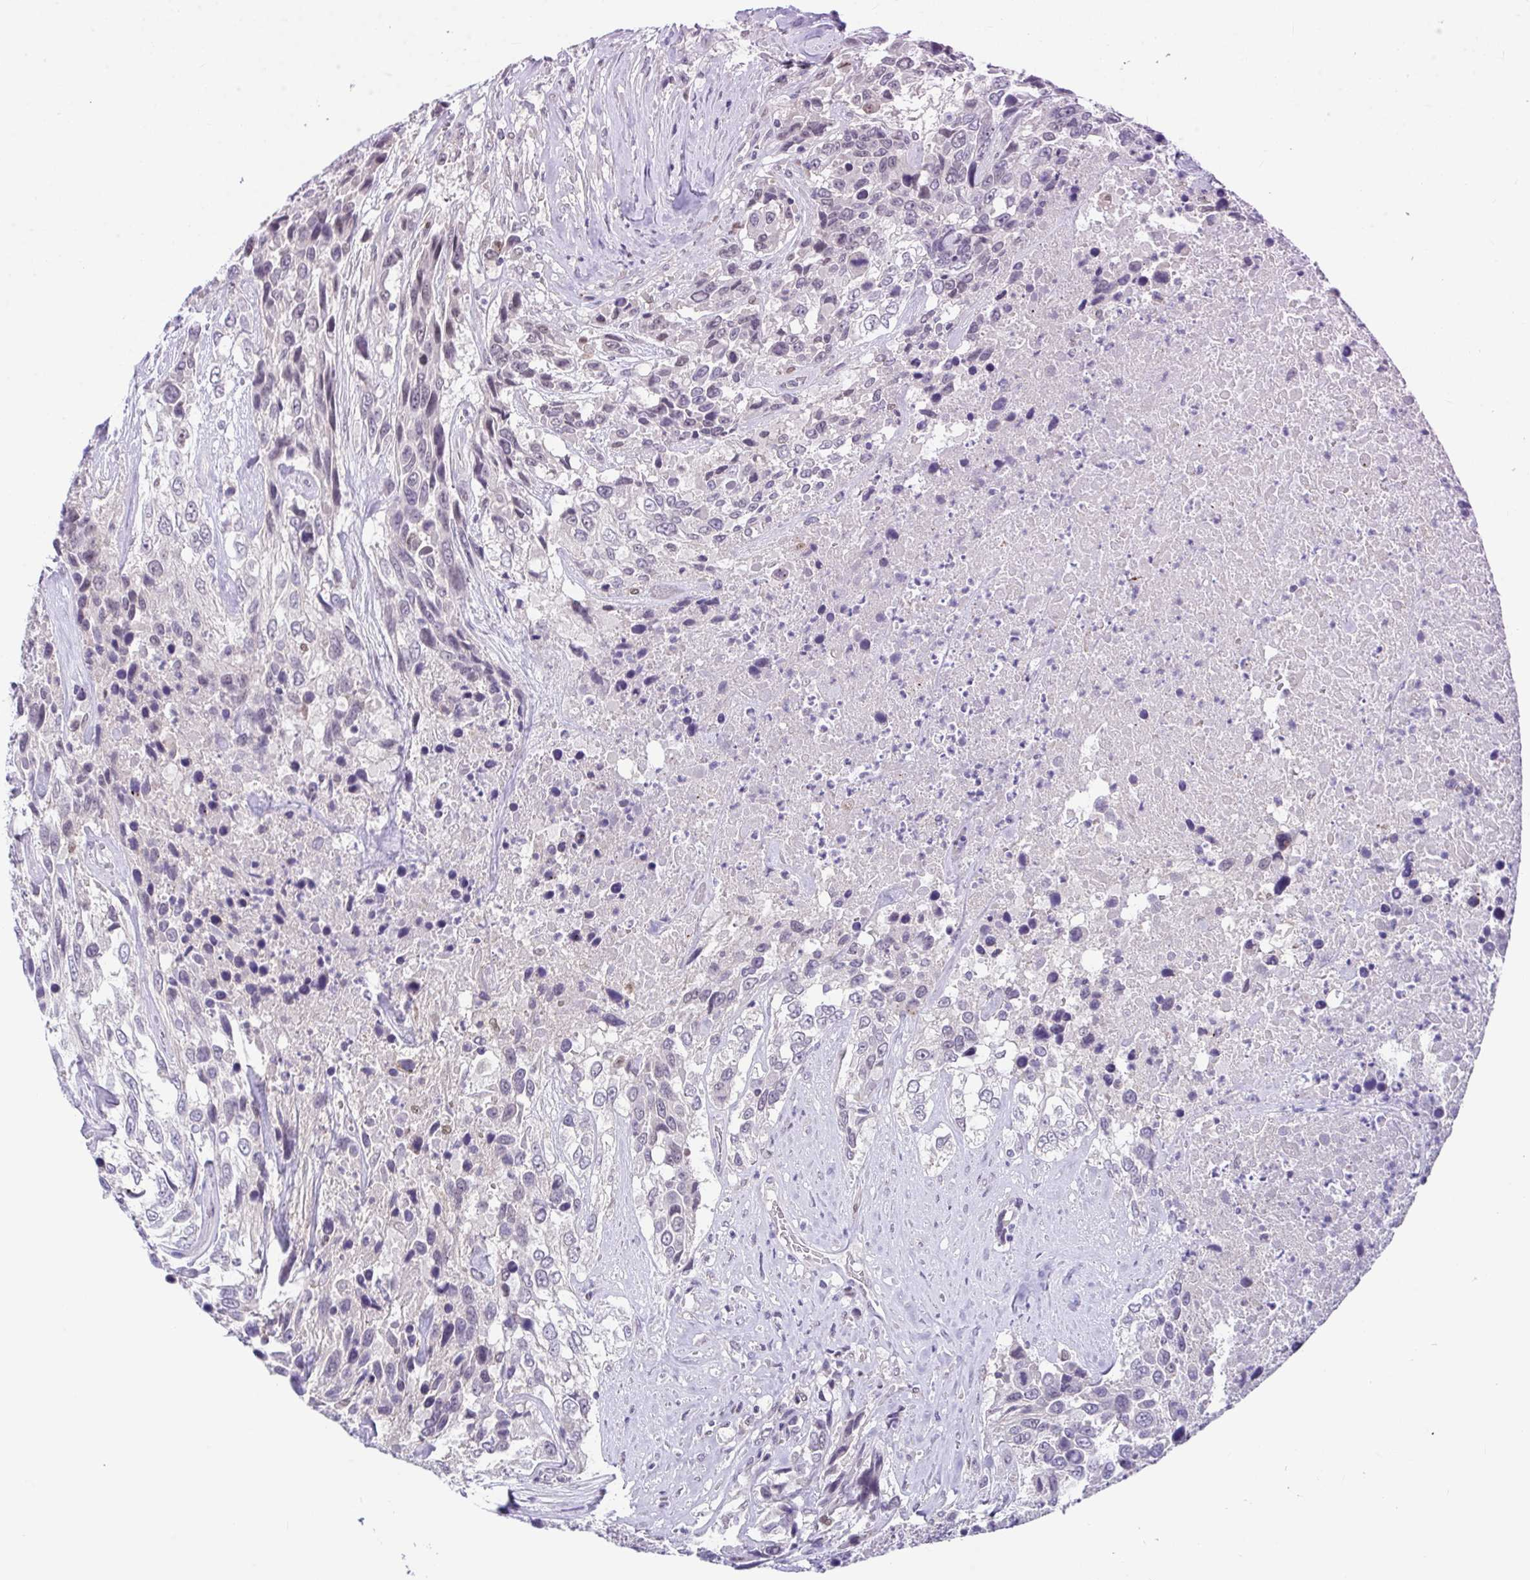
{"staining": {"intensity": "negative", "quantity": "none", "location": "none"}, "tissue": "urothelial cancer", "cell_type": "Tumor cells", "image_type": "cancer", "snomed": [{"axis": "morphology", "description": "Urothelial carcinoma, High grade"}, {"axis": "topography", "description": "Urinary bladder"}], "caption": "The histopathology image reveals no significant positivity in tumor cells of urothelial cancer.", "gene": "UBE2Q1", "patient": {"sex": "female", "age": 70}}